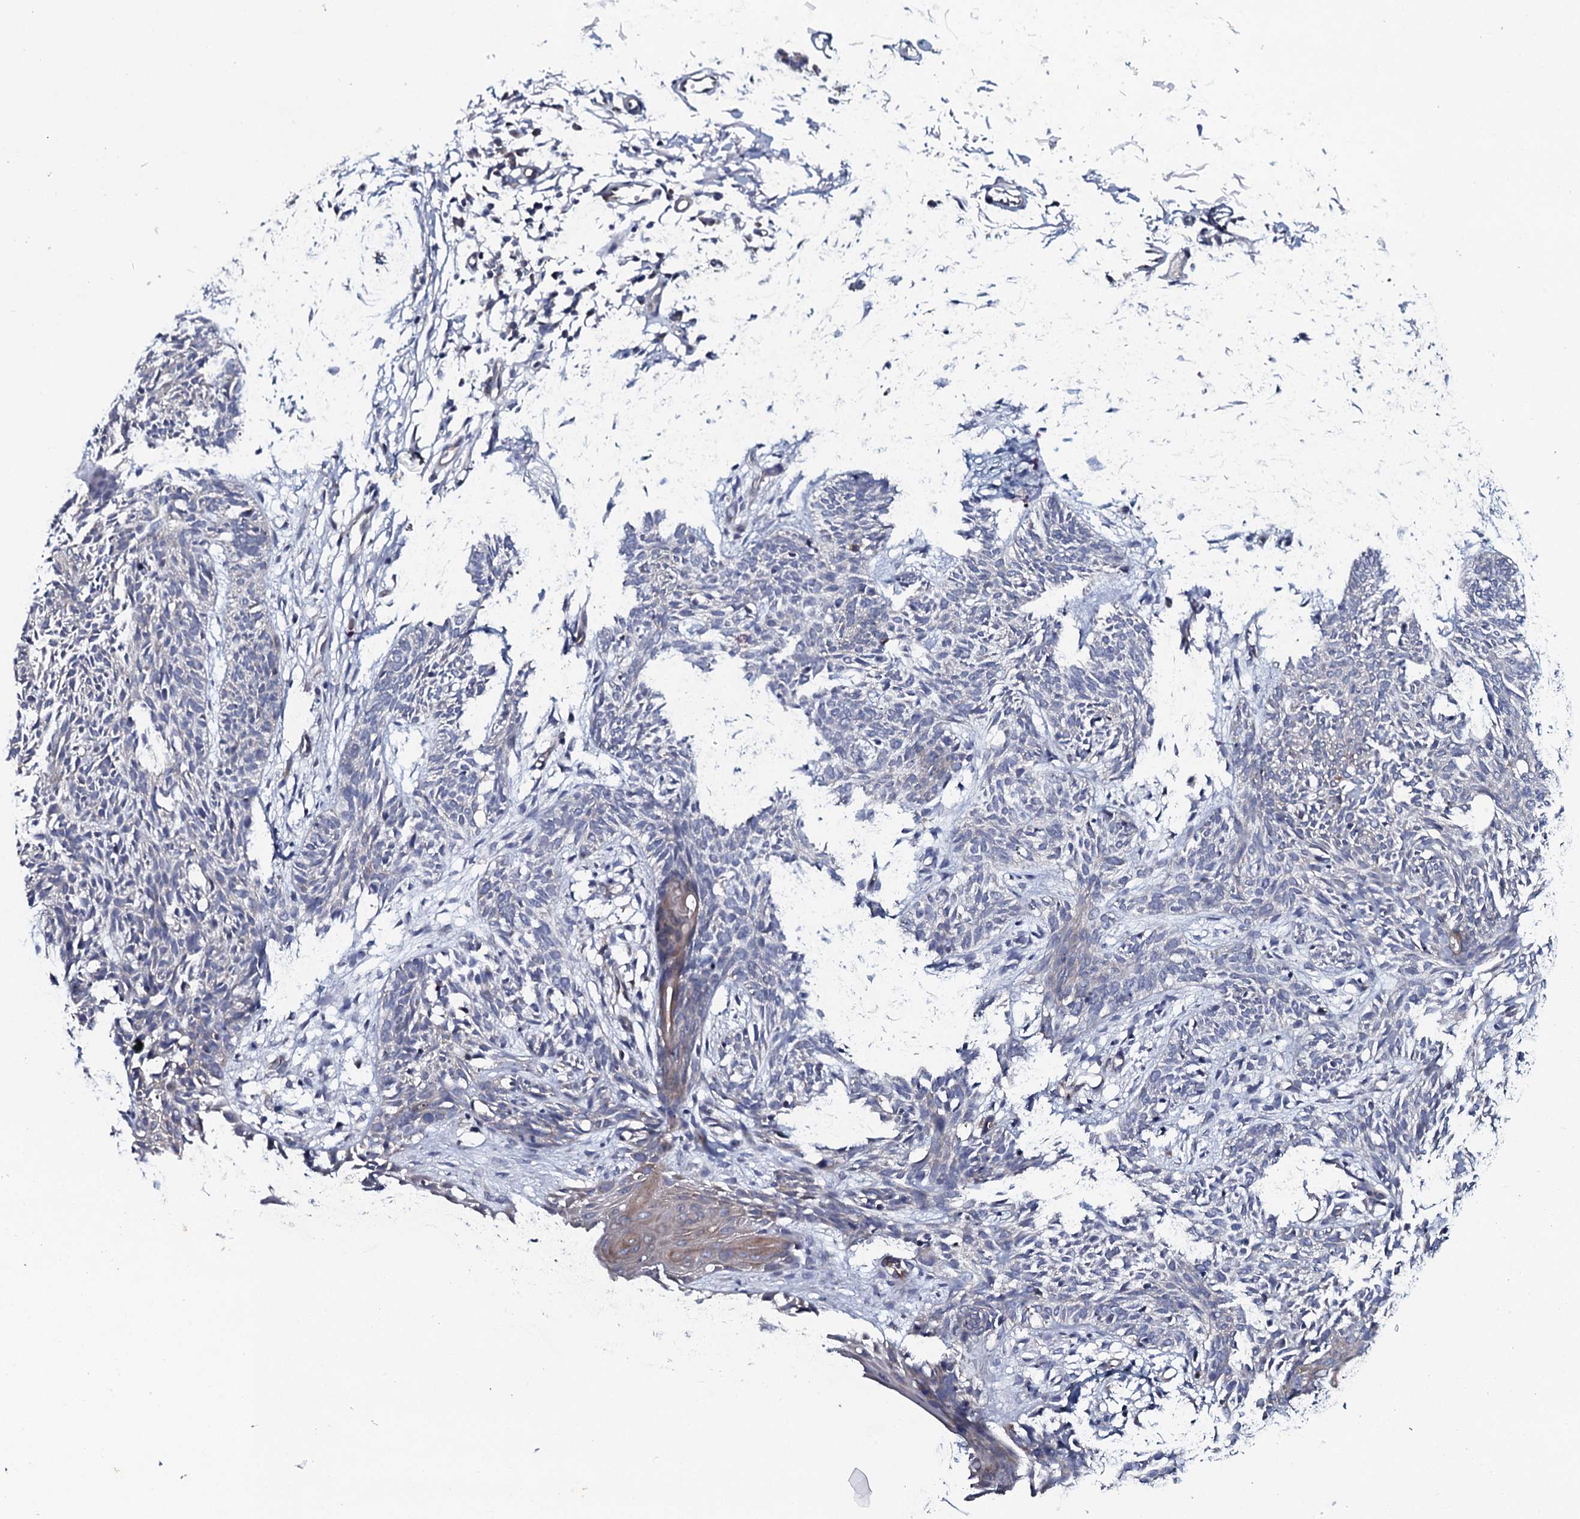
{"staining": {"intensity": "negative", "quantity": "none", "location": "none"}, "tissue": "skin cancer", "cell_type": "Tumor cells", "image_type": "cancer", "snomed": [{"axis": "morphology", "description": "Basal cell carcinoma"}, {"axis": "topography", "description": "Skin"}], "caption": "Tumor cells show no significant expression in basal cell carcinoma (skin).", "gene": "TMEM151A", "patient": {"sex": "female", "age": 66}}